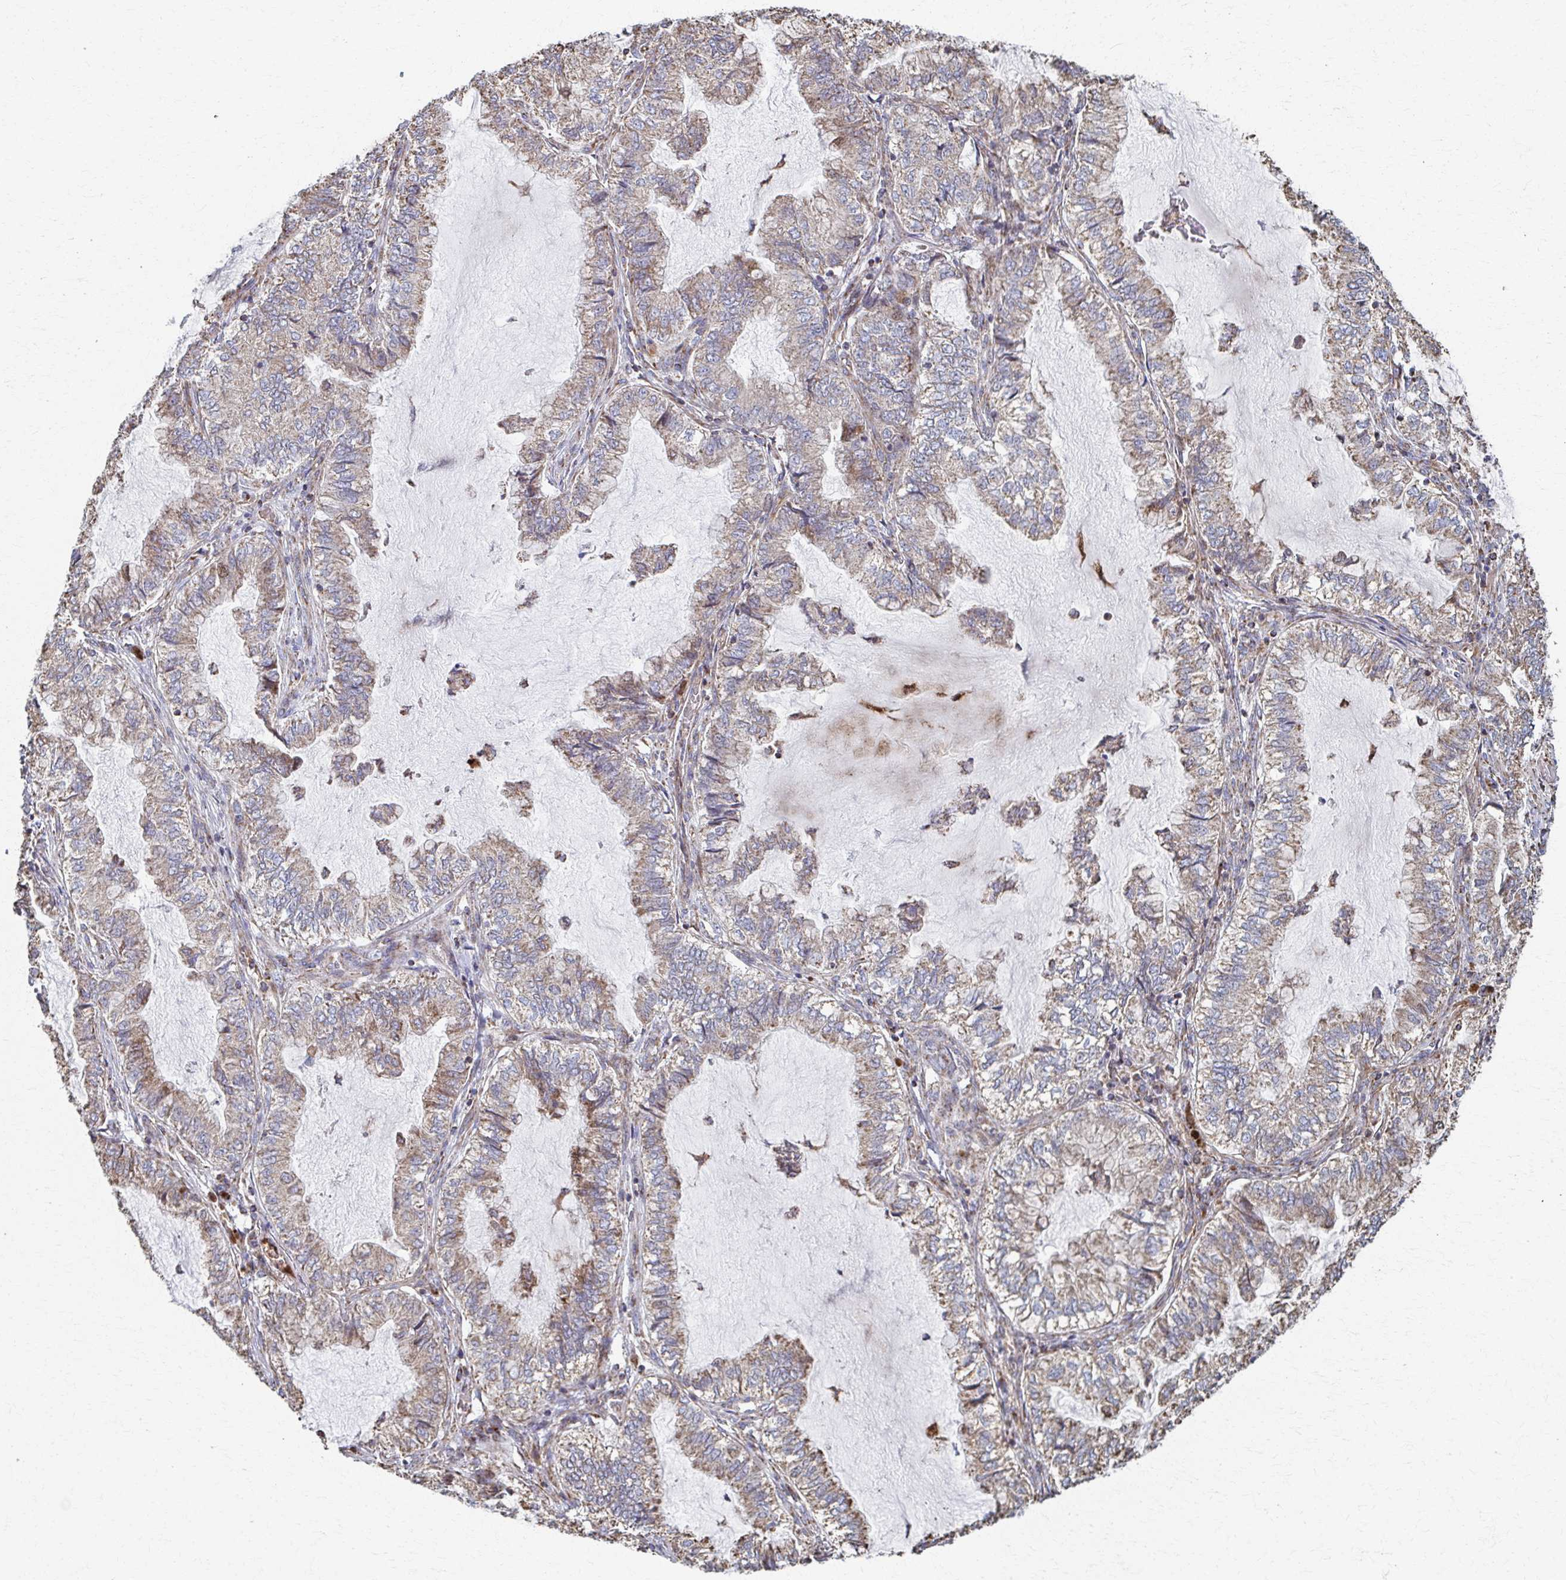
{"staining": {"intensity": "weak", "quantity": "25%-75%", "location": "cytoplasmic/membranous"}, "tissue": "lung cancer", "cell_type": "Tumor cells", "image_type": "cancer", "snomed": [{"axis": "morphology", "description": "Adenocarcinoma, NOS"}, {"axis": "topography", "description": "Lymph node"}, {"axis": "topography", "description": "Lung"}], "caption": "A high-resolution micrograph shows immunohistochemistry staining of lung adenocarcinoma, which demonstrates weak cytoplasmic/membranous expression in approximately 25%-75% of tumor cells.", "gene": "SAT1", "patient": {"sex": "male", "age": 66}}